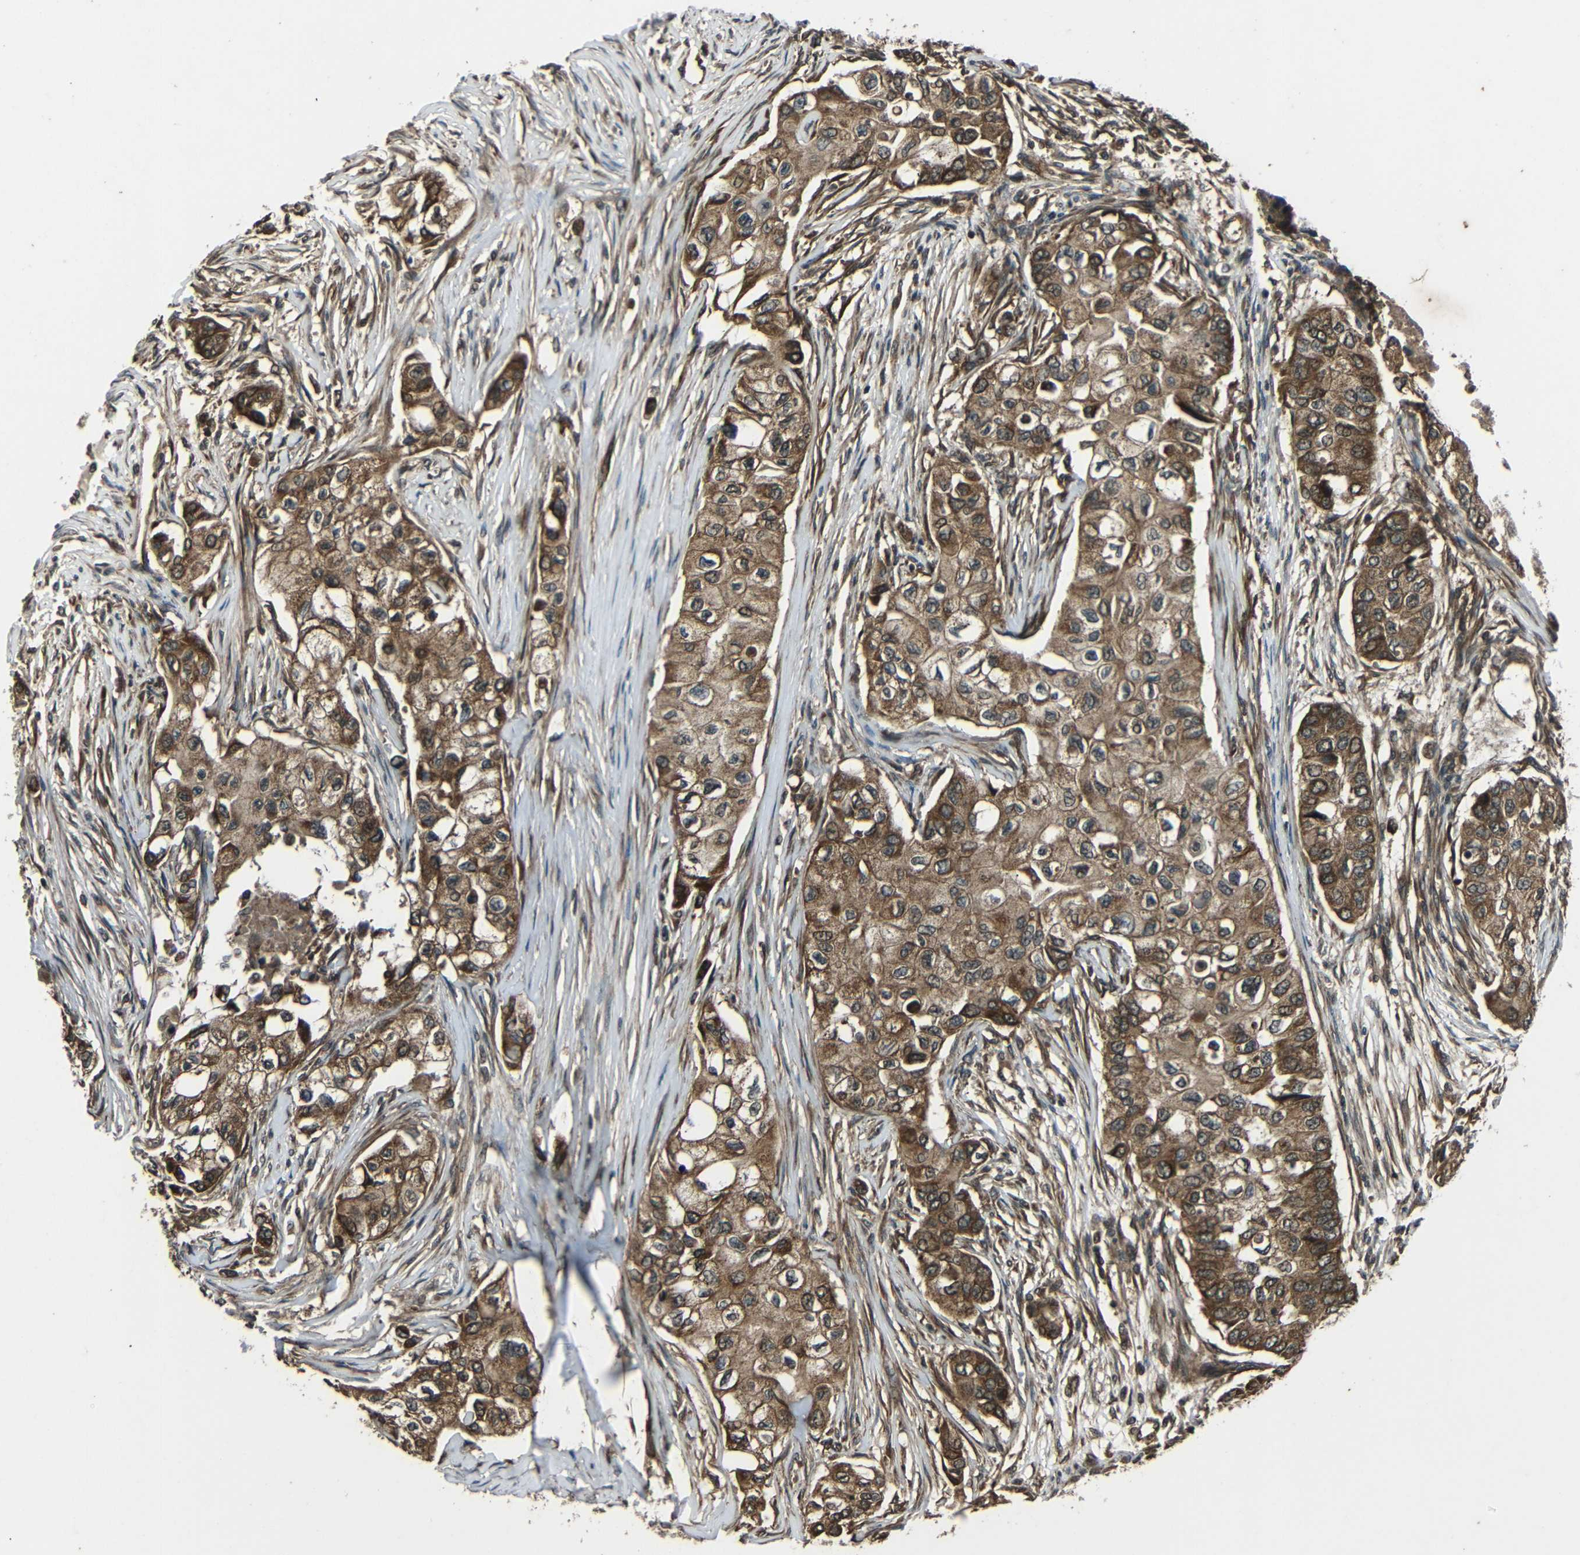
{"staining": {"intensity": "moderate", "quantity": ">75%", "location": "cytoplasmic/membranous"}, "tissue": "breast cancer", "cell_type": "Tumor cells", "image_type": "cancer", "snomed": [{"axis": "morphology", "description": "Normal tissue, NOS"}, {"axis": "morphology", "description": "Duct carcinoma"}, {"axis": "topography", "description": "Breast"}], "caption": "Immunohistochemical staining of intraductal carcinoma (breast) exhibits medium levels of moderate cytoplasmic/membranous expression in about >75% of tumor cells. (DAB (3,3'-diaminobenzidine) IHC with brightfield microscopy, high magnification).", "gene": "PLK2", "patient": {"sex": "female", "age": 49}}